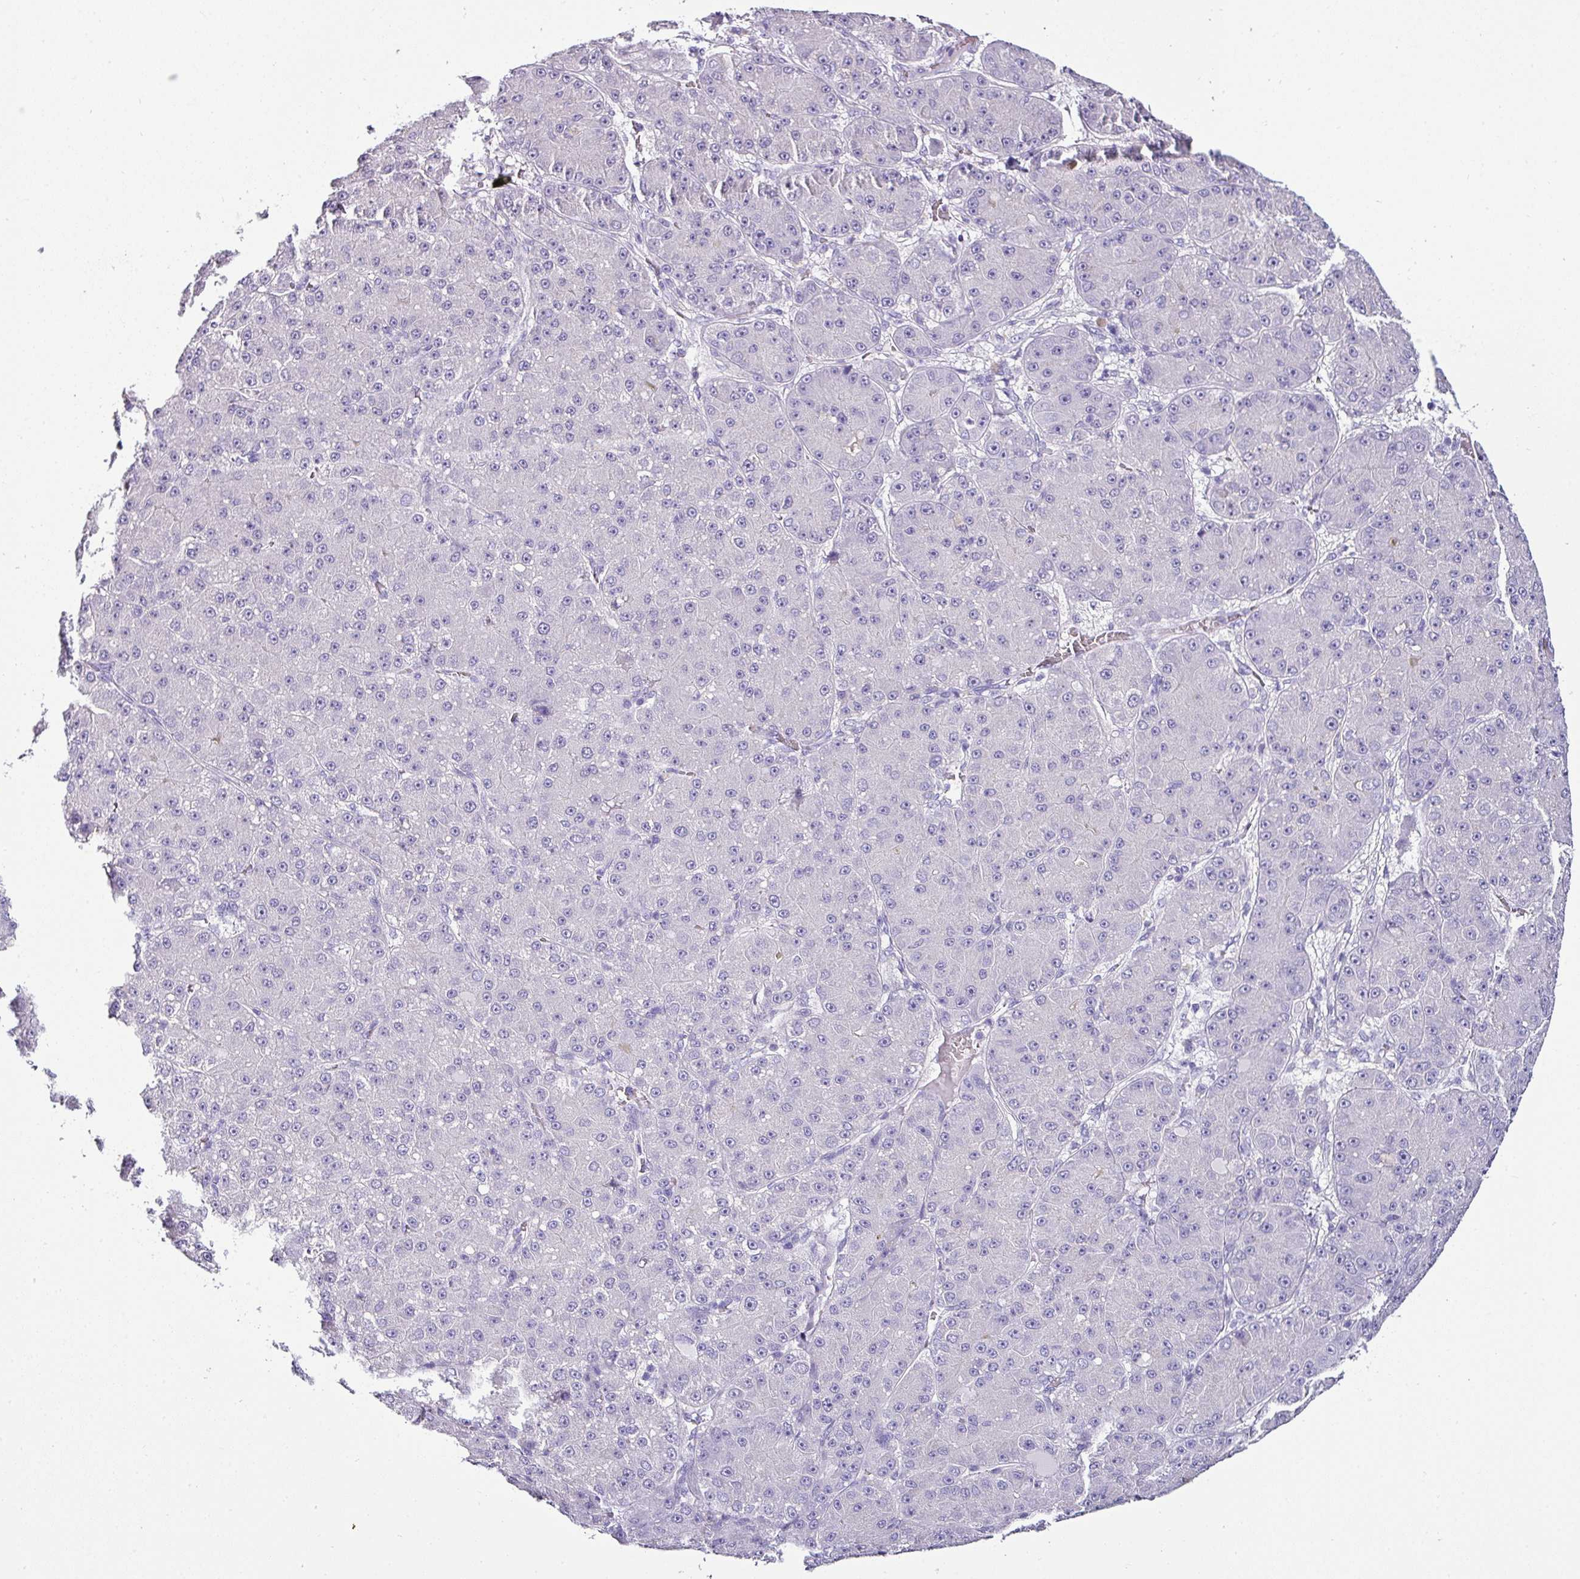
{"staining": {"intensity": "negative", "quantity": "none", "location": "none"}, "tissue": "liver cancer", "cell_type": "Tumor cells", "image_type": "cancer", "snomed": [{"axis": "morphology", "description": "Carcinoma, Hepatocellular, NOS"}, {"axis": "topography", "description": "Liver"}], "caption": "High magnification brightfield microscopy of liver hepatocellular carcinoma stained with DAB (brown) and counterstained with hematoxylin (blue): tumor cells show no significant staining. (DAB (3,3'-diaminobenzidine) IHC with hematoxylin counter stain).", "gene": "NAPSA", "patient": {"sex": "male", "age": 67}}